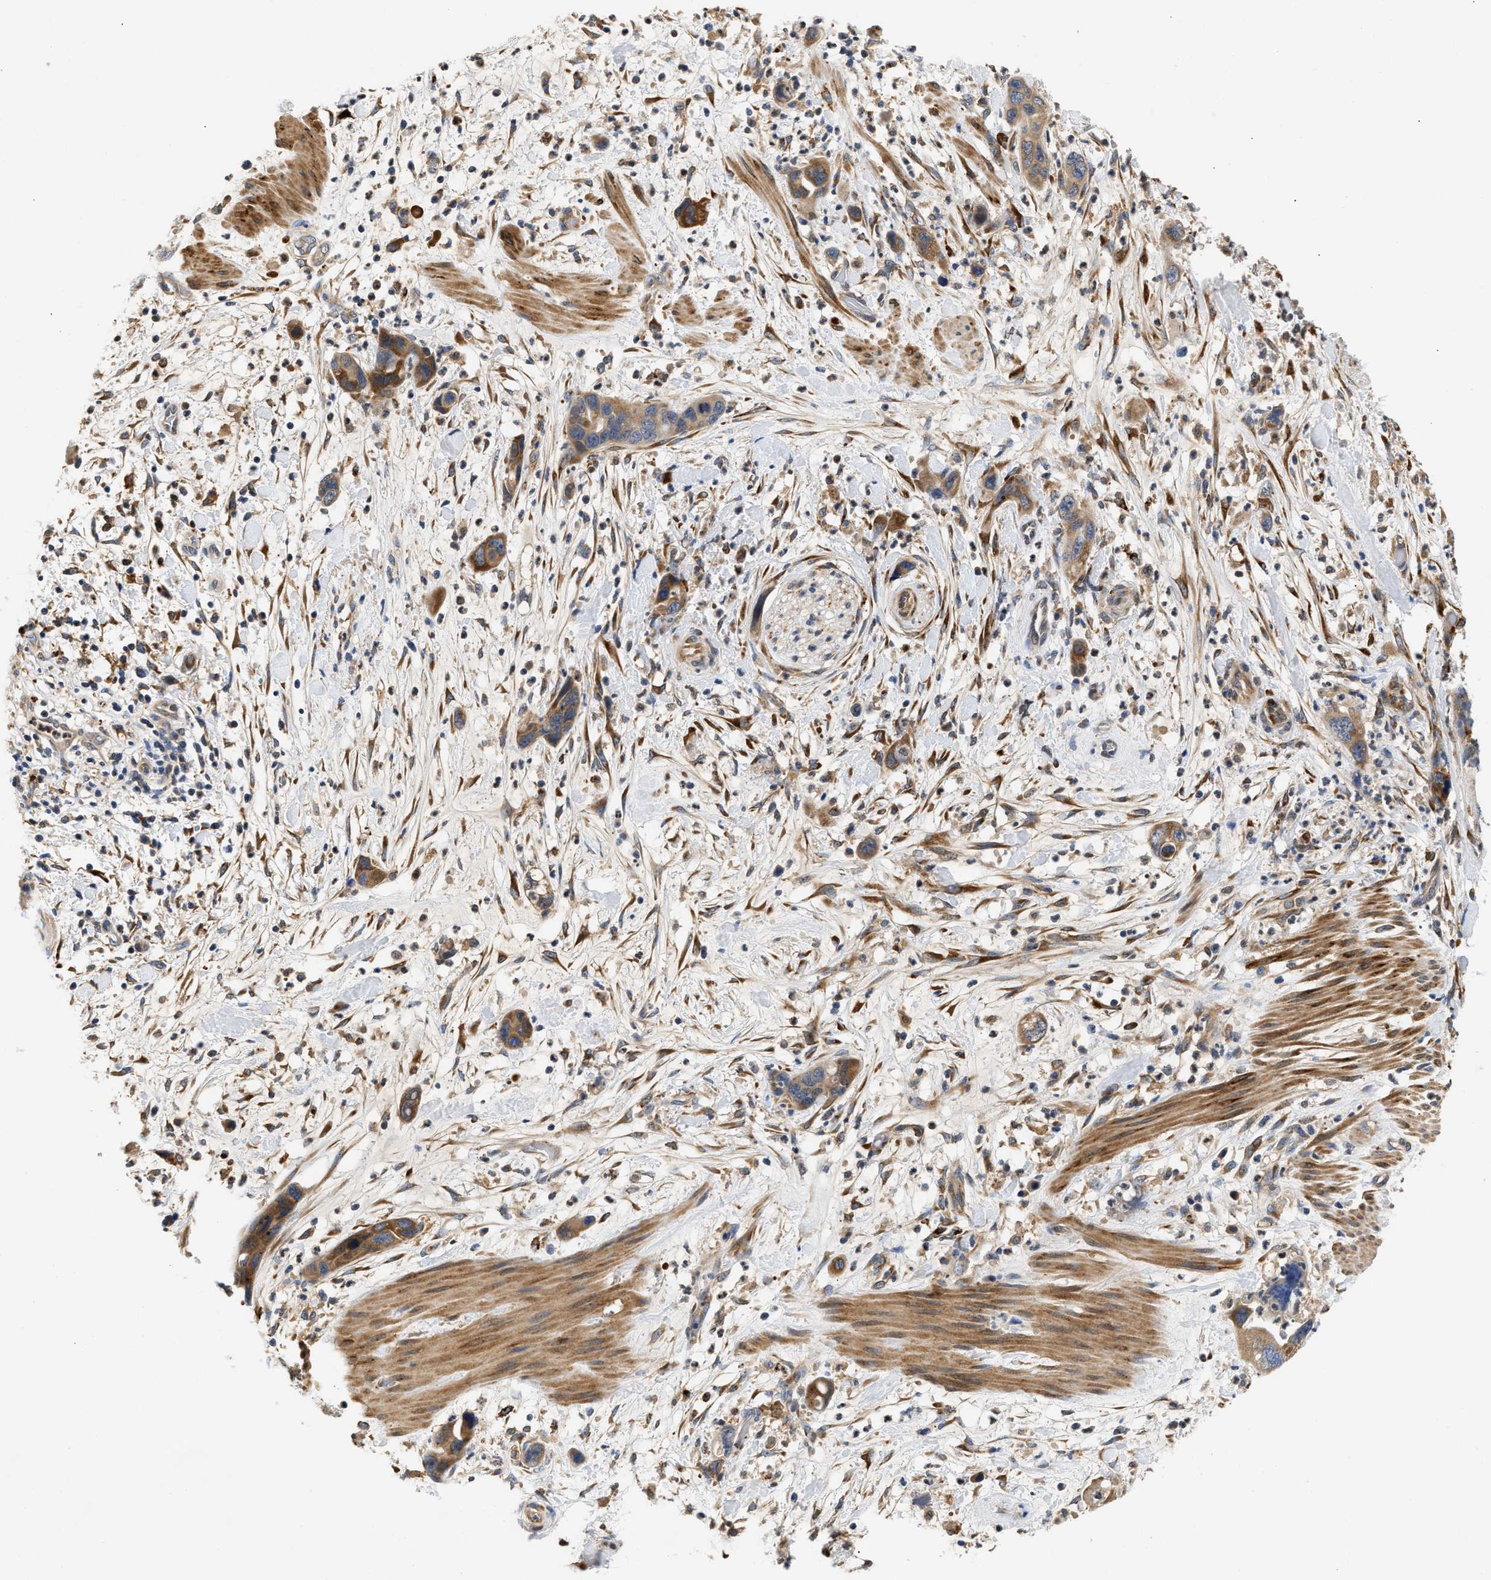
{"staining": {"intensity": "moderate", "quantity": ">75%", "location": "cytoplasmic/membranous"}, "tissue": "pancreatic cancer", "cell_type": "Tumor cells", "image_type": "cancer", "snomed": [{"axis": "morphology", "description": "Adenocarcinoma, NOS"}, {"axis": "topography", "description": "Pancreas"}], "caption": "Immunohistochemistry (DAB (3,3'-diaminobenzidine)) staining of human pancreatic cancer (adenocarcinoma) demonstrates moderate cytoplasmic/membranous protein positivity in about >75% of tumor cells.", "gene": "PPM1L", "patient": {"sex": "female", "age": 71}}